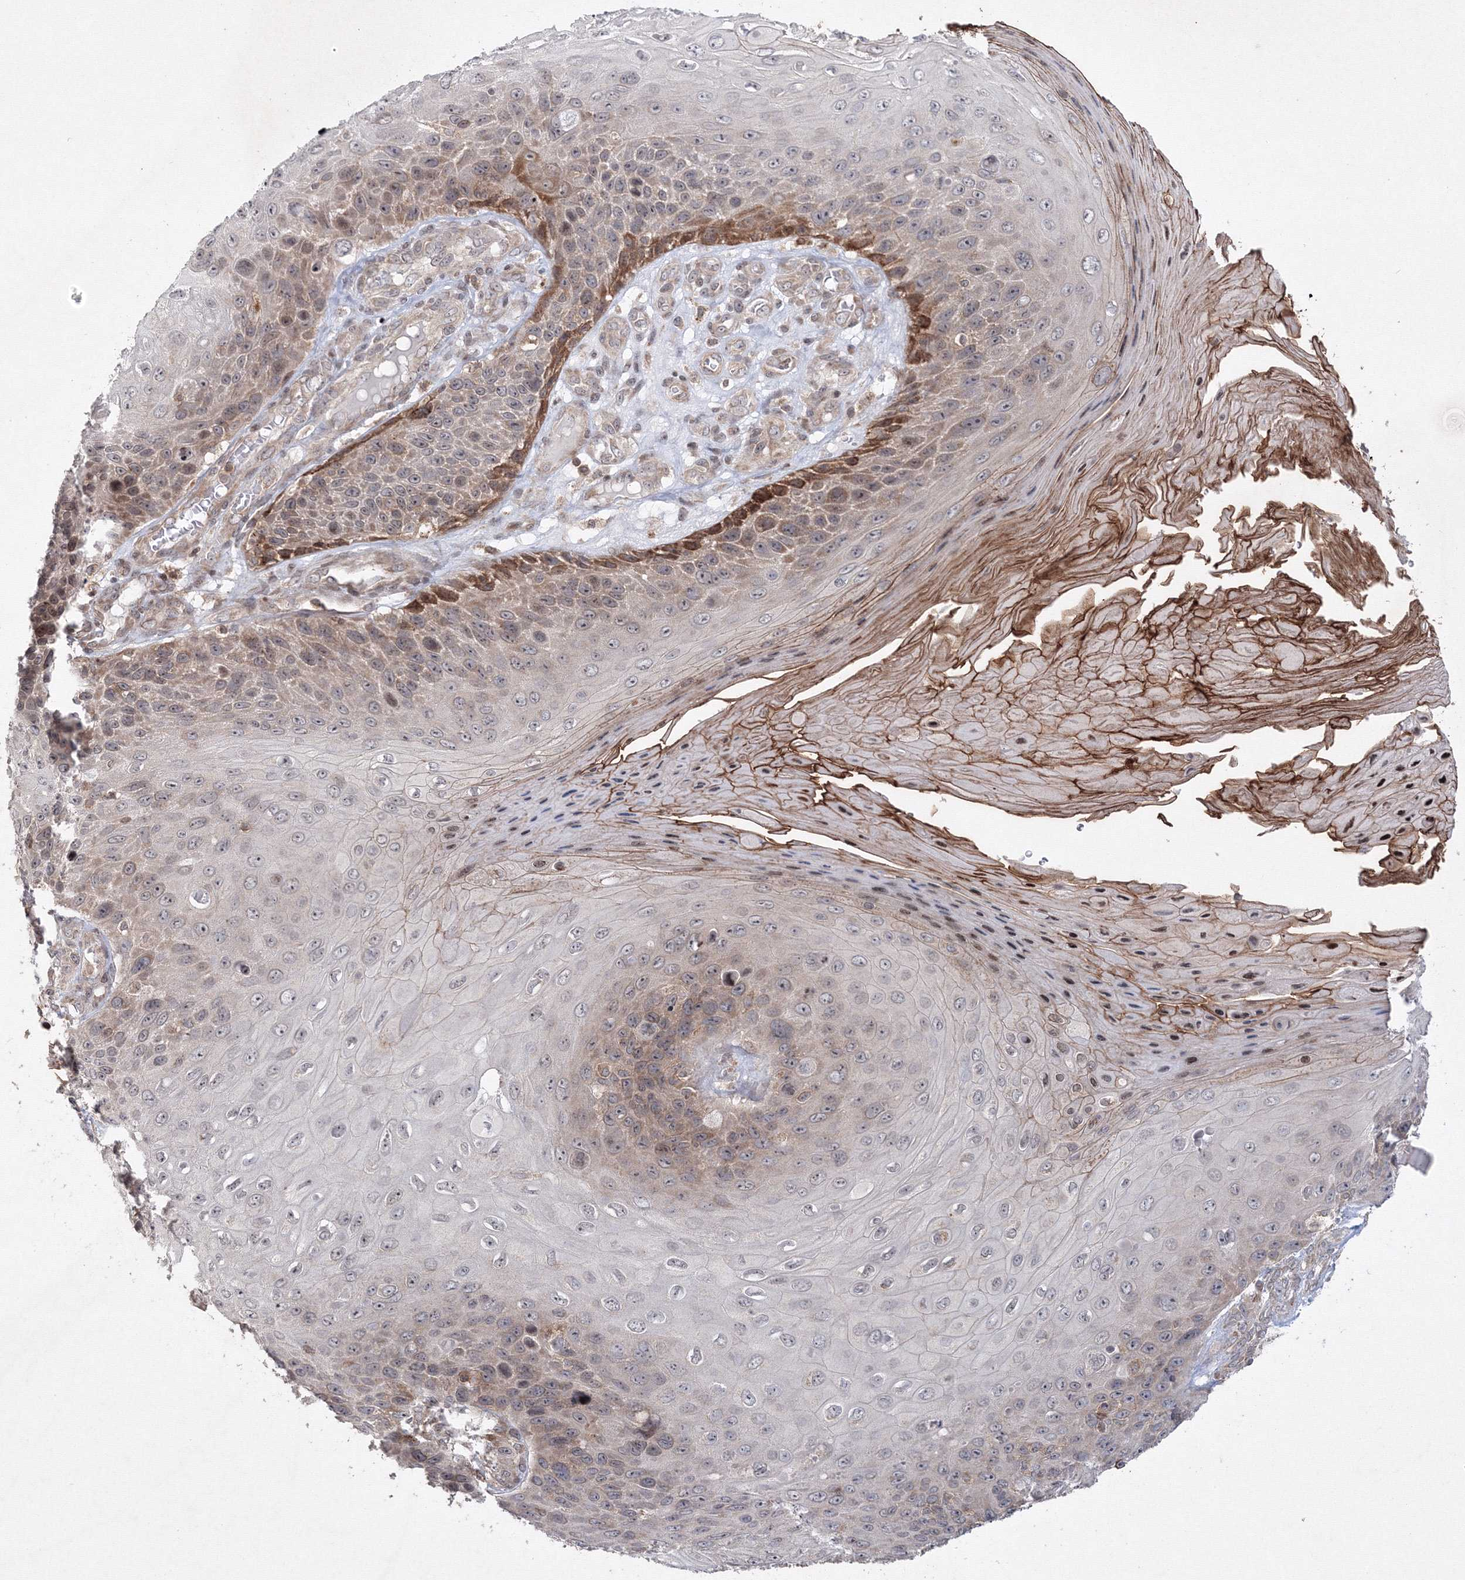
{"staining": {"intensity": "moderate", "quantity": ">75%", "location": "cytoplasmic/membranous,nuclear"}, "tissue": "skin cancer", "cell_type": "Tumor cells", "image_type": "cancer", "snomed": [{"axis": "morphology", "description": "Squamous cell carcinoma, NOS"}, {"axis": "topography", "description": "Skin"}], "caption": "Skin cancer stained for a protein (brown) reveals moderate cytoplasmic/membranous and nuclear positive positivity in about >75% of tumor cells.", "gene": "MKRN2", "patient": {"sex": "female", "age": 88}}